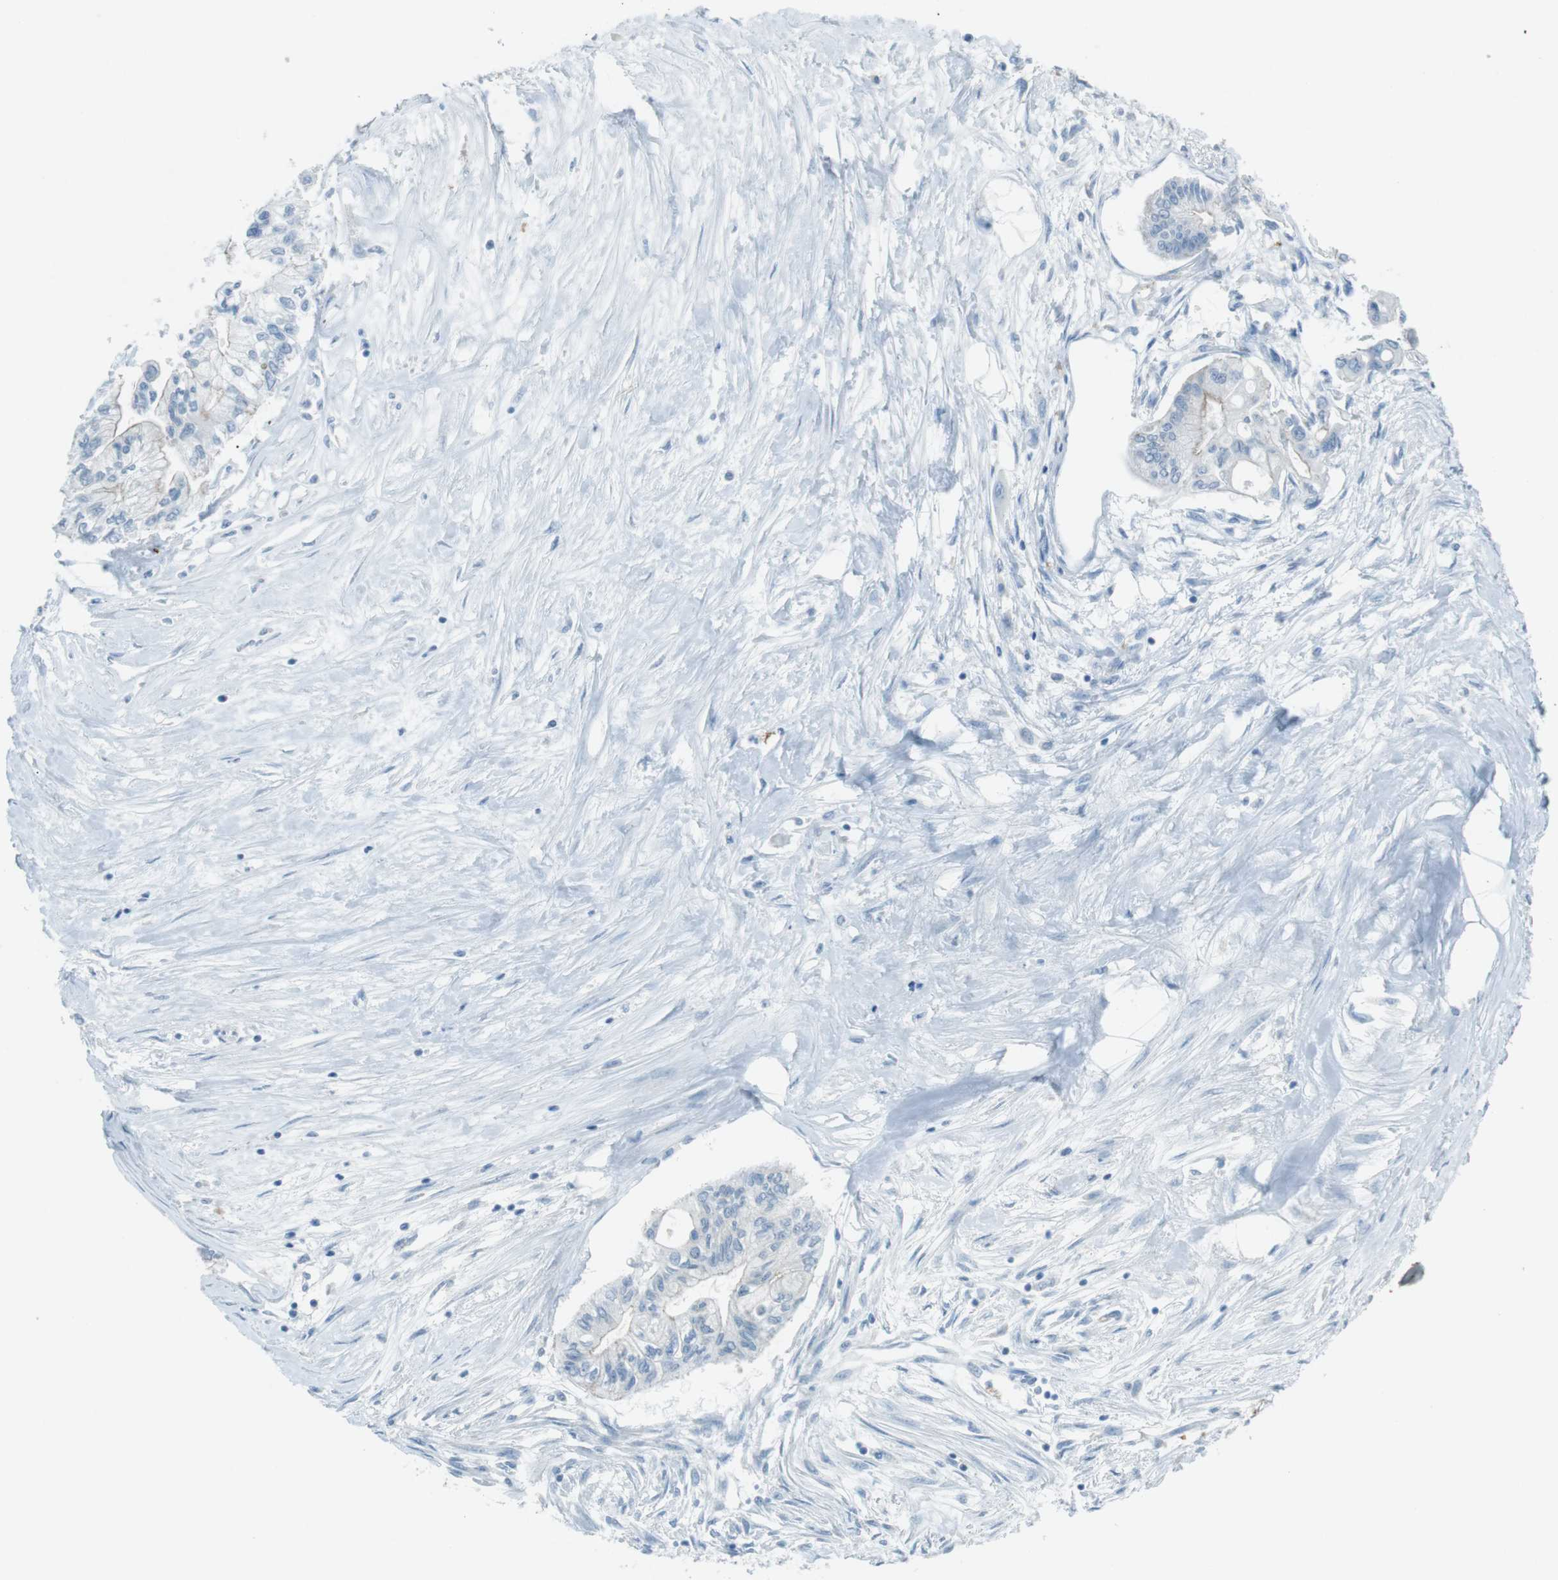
{"staining": {"intensity": "negative", "quantity": "none", "location": "none"}, "tissue": "pancreatic cancer", "cell_type": "Tumor cells", "image_type": "cancer", "snomed": [{"axis": "morphology", "description": "Adenocarcinoma, NOS"}, {"axis": "topography", "description": "Pancreas"}], "caption": "The histopathology image displays no significant expression in tumor cells of adenocarcinoma (pancreatic).", "gene": "SPTA1", "patient": {"sex": "female", "age": 77}}